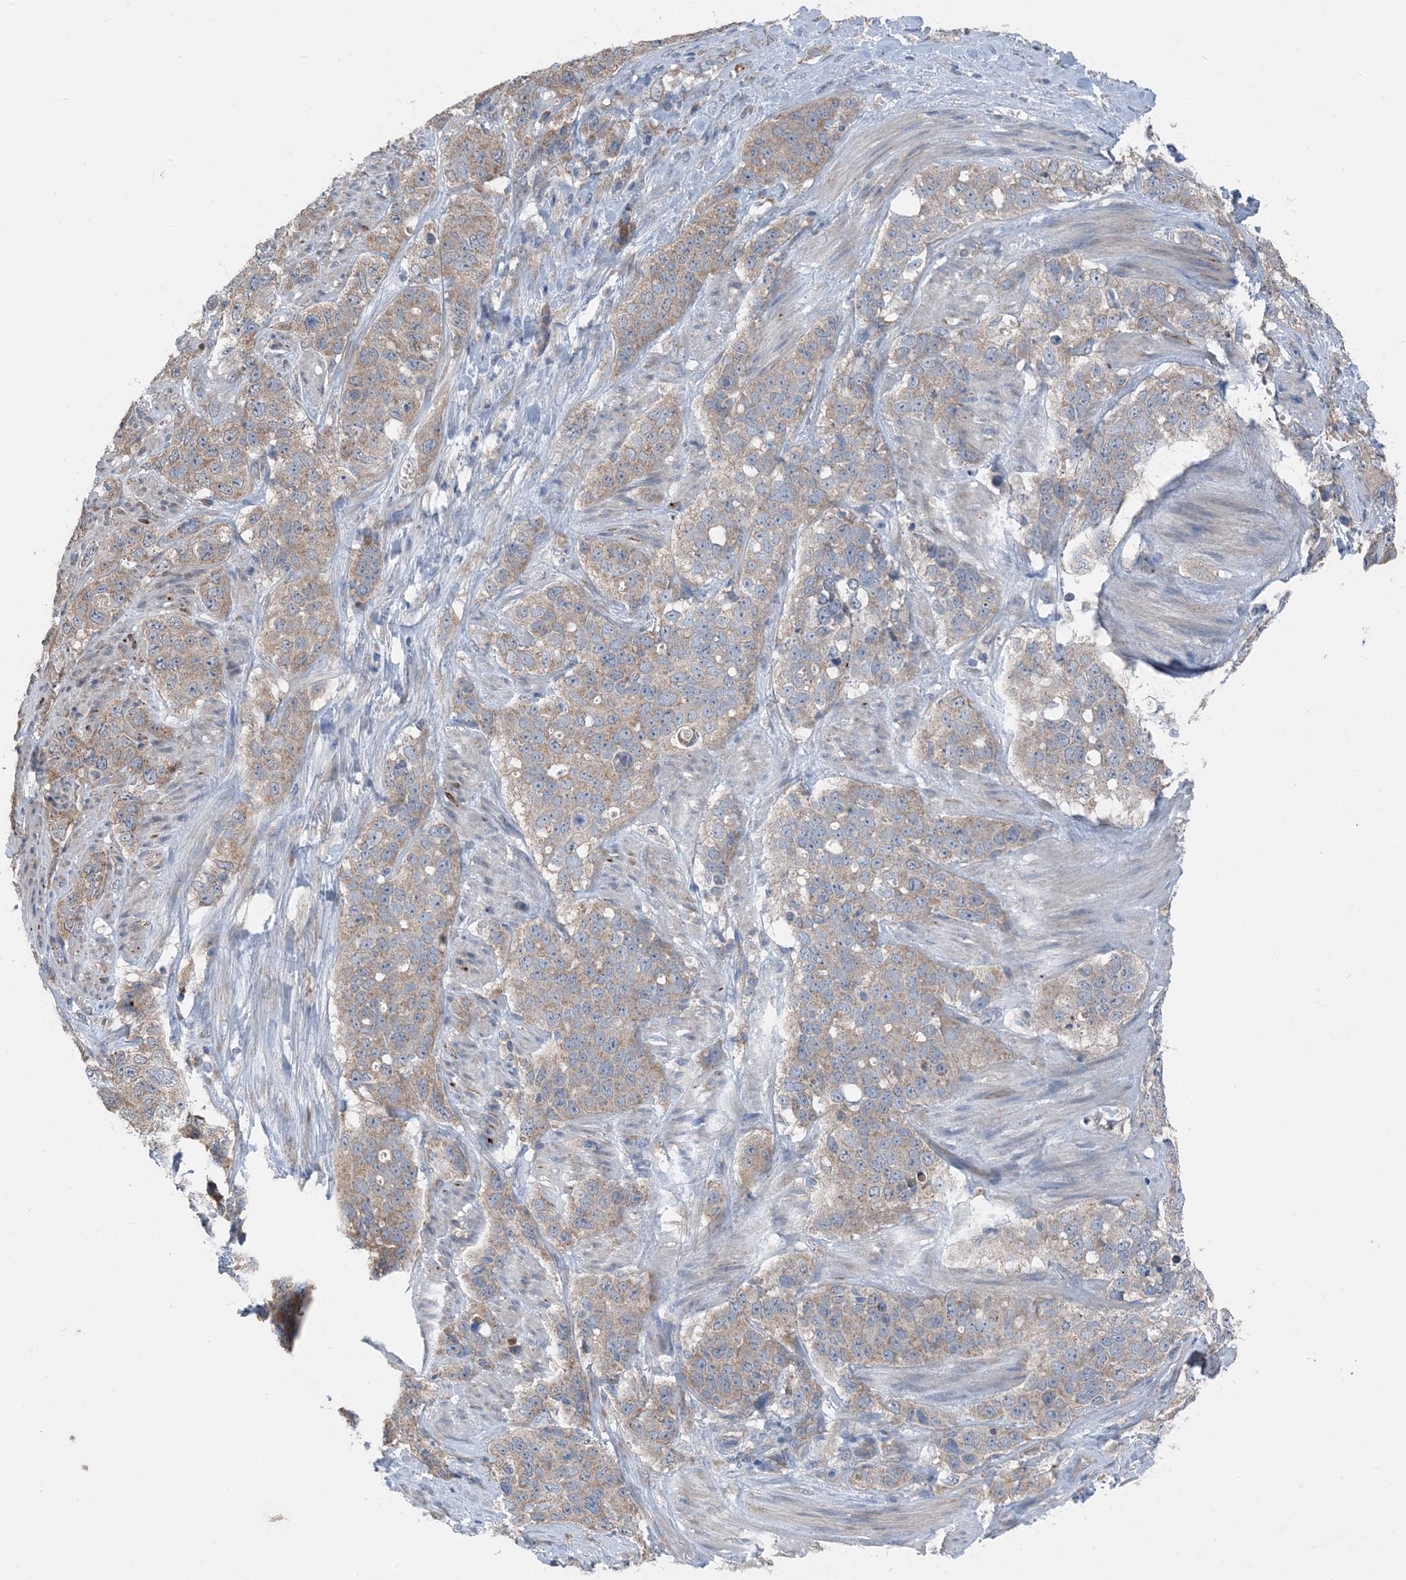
{"staining": {"intensity": "weak", "quantity": "25%-75%", "location": "cytoplasmic/membranous"}, "tissue": "stomach cancer", "cell_type": "Tumor cells", "image_type": "cancer", "snomed": [{"axis": "morphology", "description": "Adenocarcinoma, NOS"}, {"axis": "topography", "description": "Stomach"}], "caption": "A high-resolution photomicrograph shows immunohistochemistry staining of stomach cancer, which displays weak cytoplasmic/membranous expression in approximately 25%-75% of tumor cells.", "gene": "DHX30", "patient": {"sex": "male", "age": 48}}